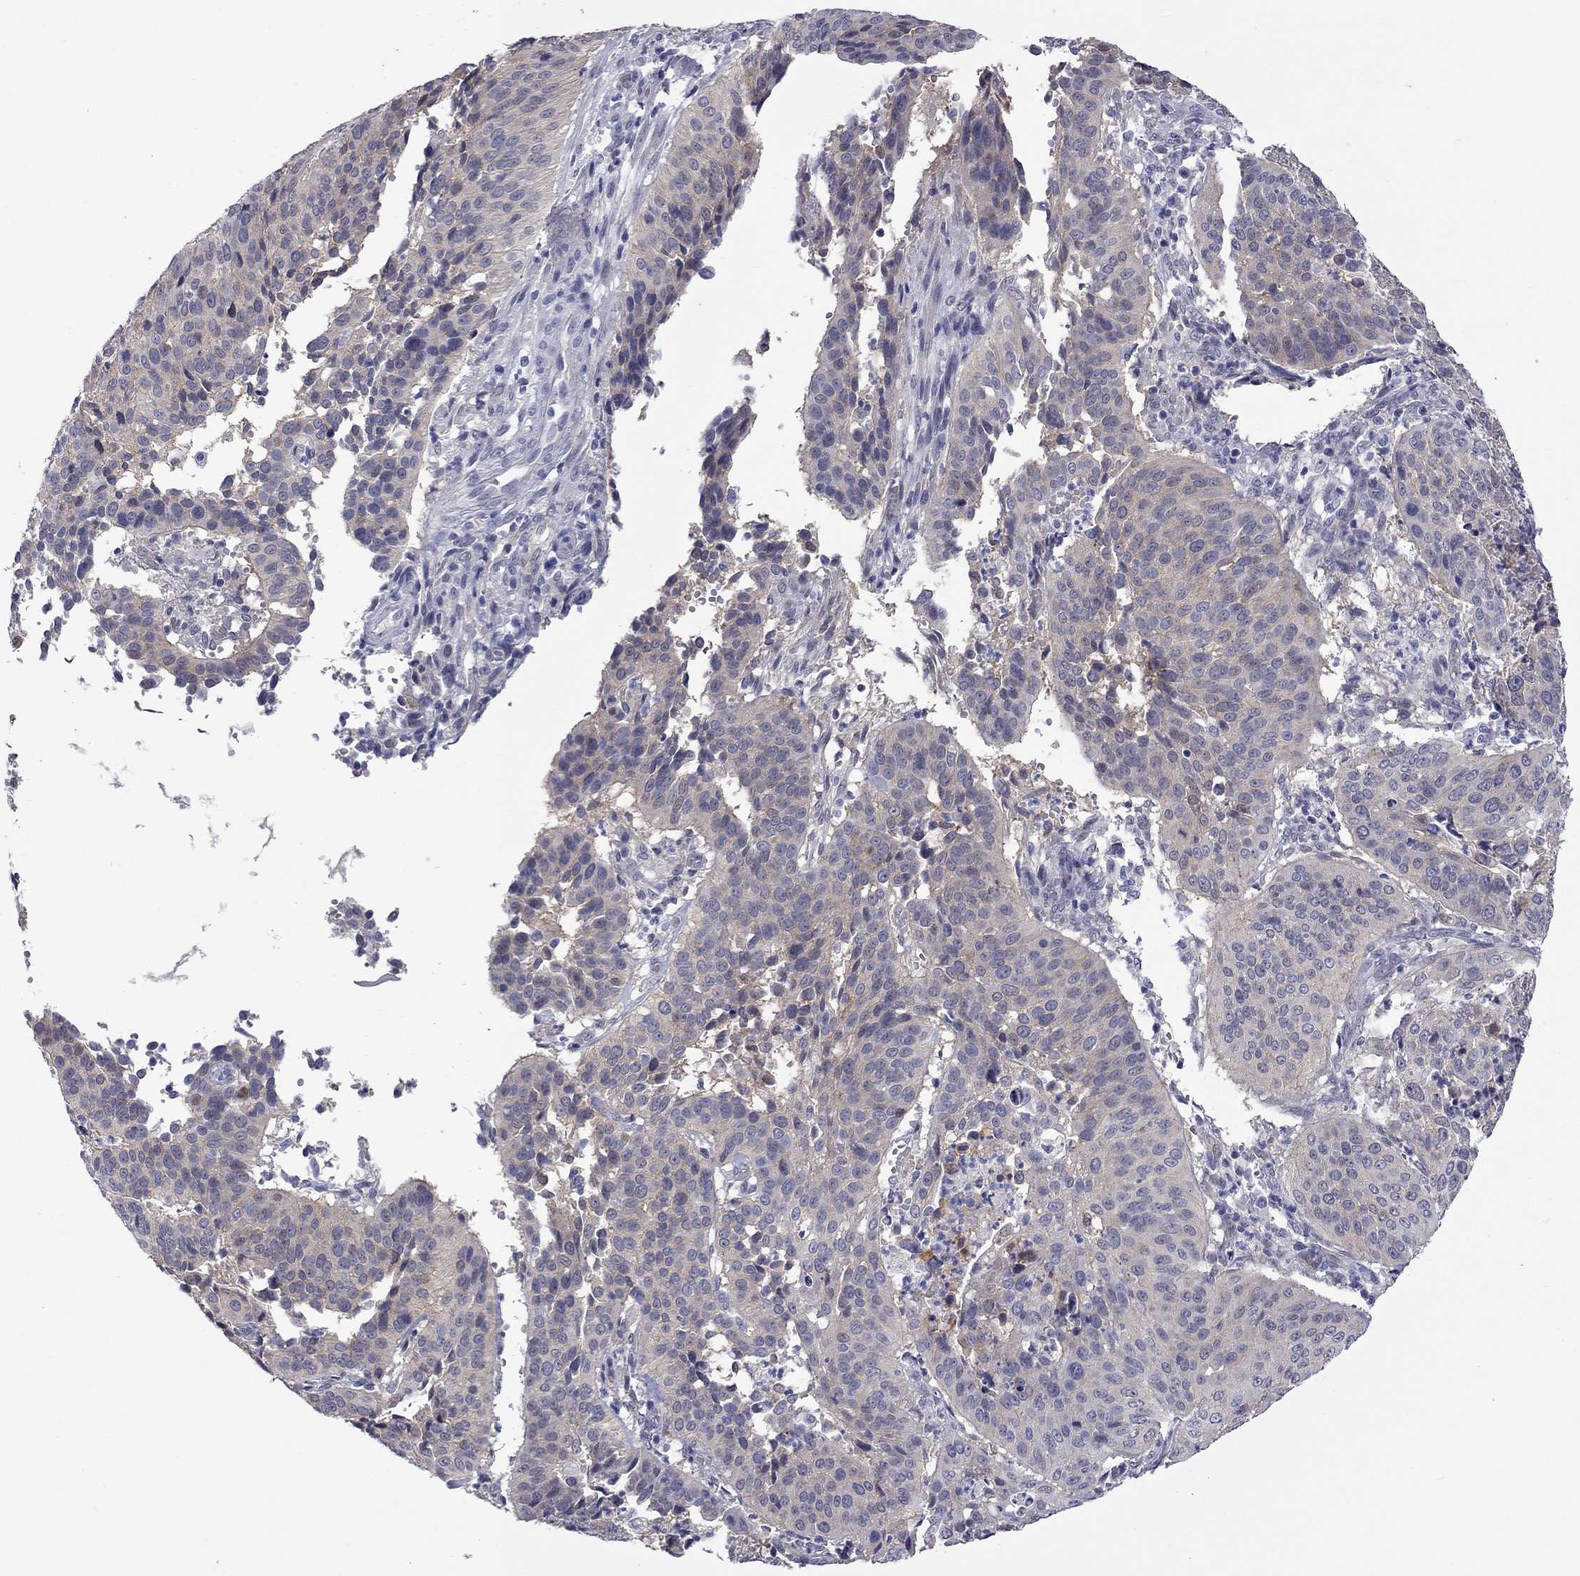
{"staining": {"intensity": "weak", "quantity": ">75%", "location": "cytoplasmic/membranous"}, "tissue": "cervical cancer", "cell_type": "Tumor cells", "image_type": "cancer", "snomed": [{"axis": "morphology", "description": "Normal tissue, NOS"}, {"axis": "morphology", "description": "Squamous cell carcinoma, NOS"}, {"axis": "topography", "description": "Cervix"}], "caption": "Human cervical cancer (squamous cell carcinoma) stained with a brown dye demonstrates weak cytoplasmic/membranous positive positivity in approximately >75% of tumor cells.", "gene": "CTNNBIP1", "patient": {"sex": "female", "age": 39}}